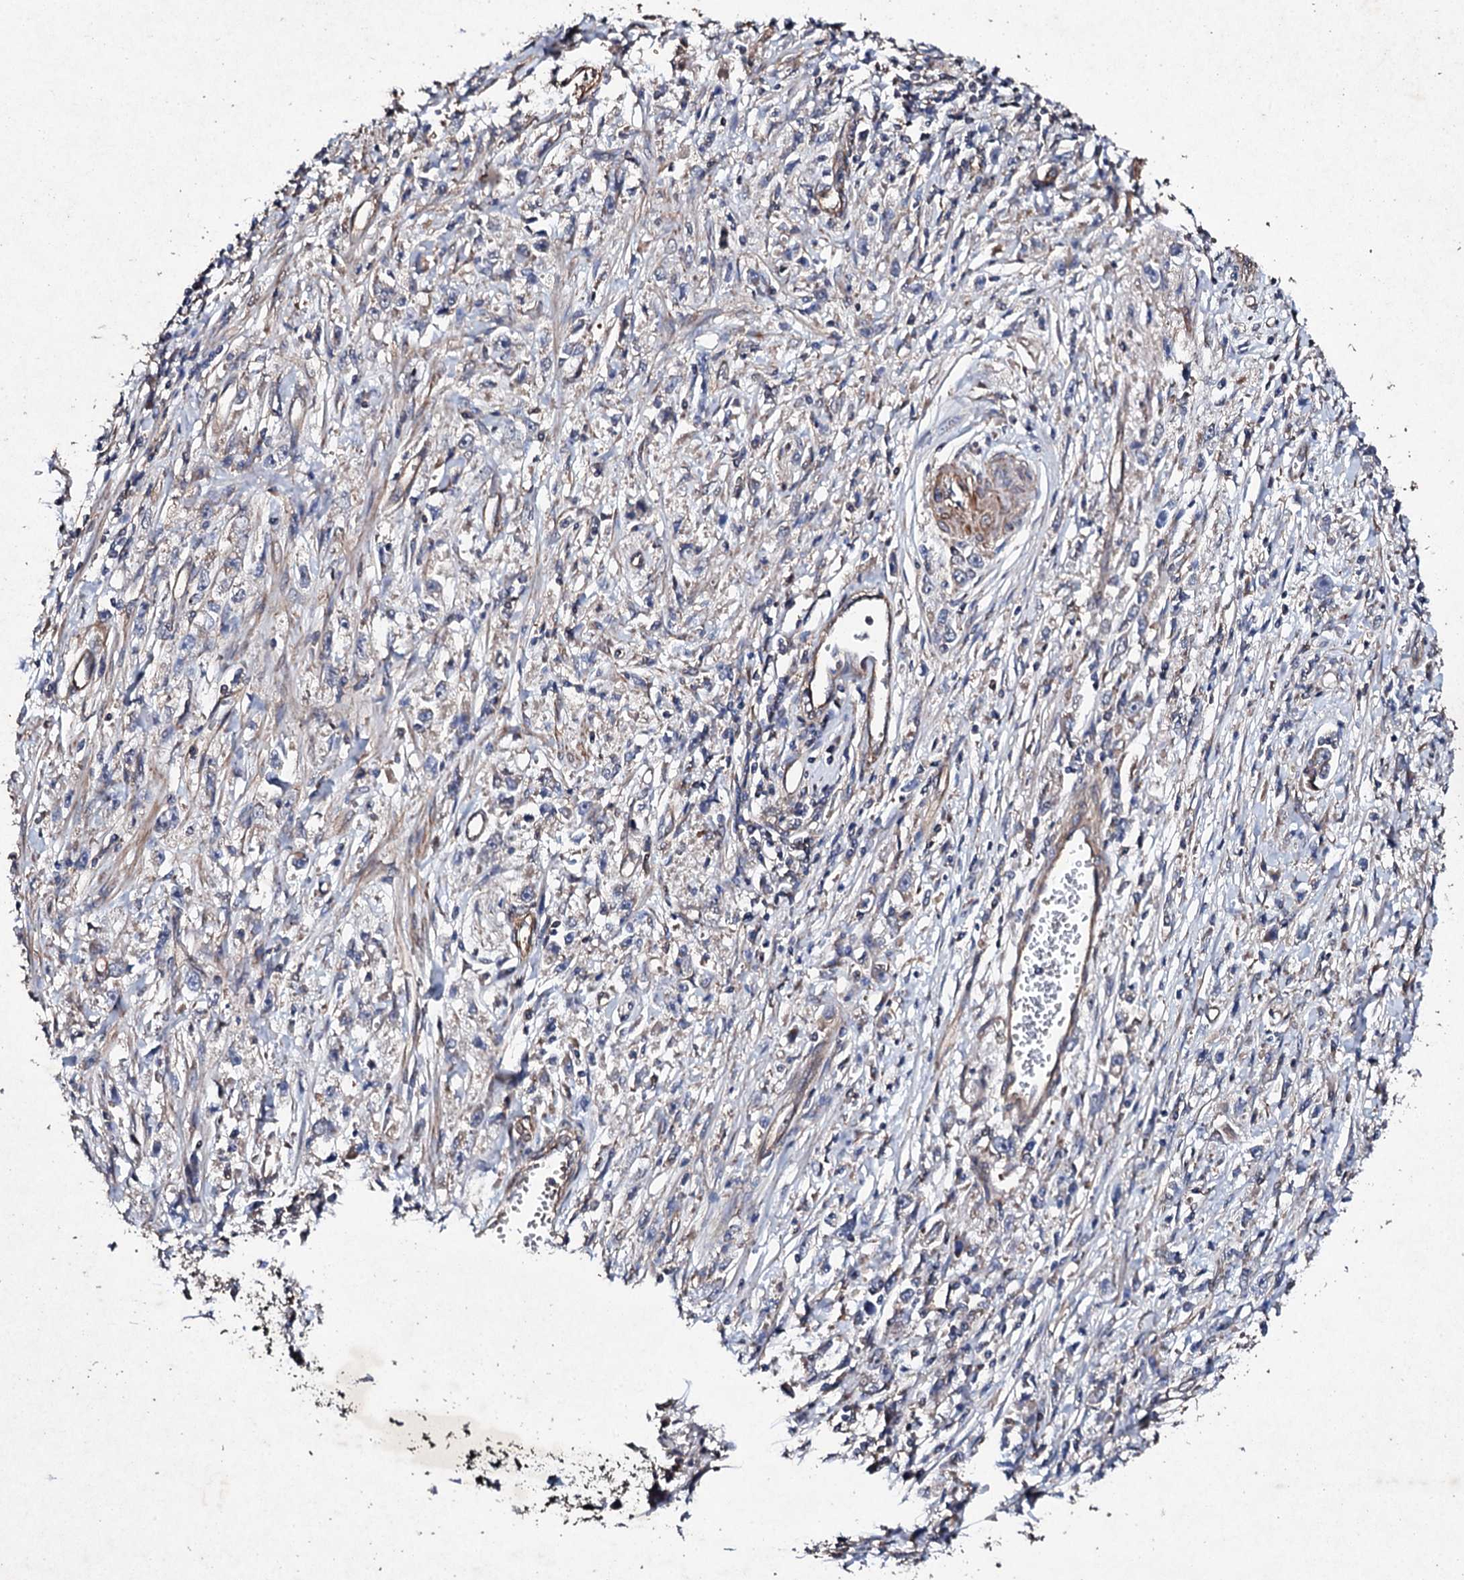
{"staining": {"intensity": "negative", "quantity": "none", "location": "none"}, "tissue": "stomach cancer", "cell_type": "Tumor cells", "image_type": "cancer", "snomed": [{"axis": "morphology", "description": "Adenocarcinoma, NOS"}, {"axis": "topography", "description": "Stomach"}], "caption": "Stomach adenocarcinoma was stained to show a protein in brown. There is no significant expression in tumor cells.", "gene": "MOCOS", "patient": {"sex": "female", "age": 59}}